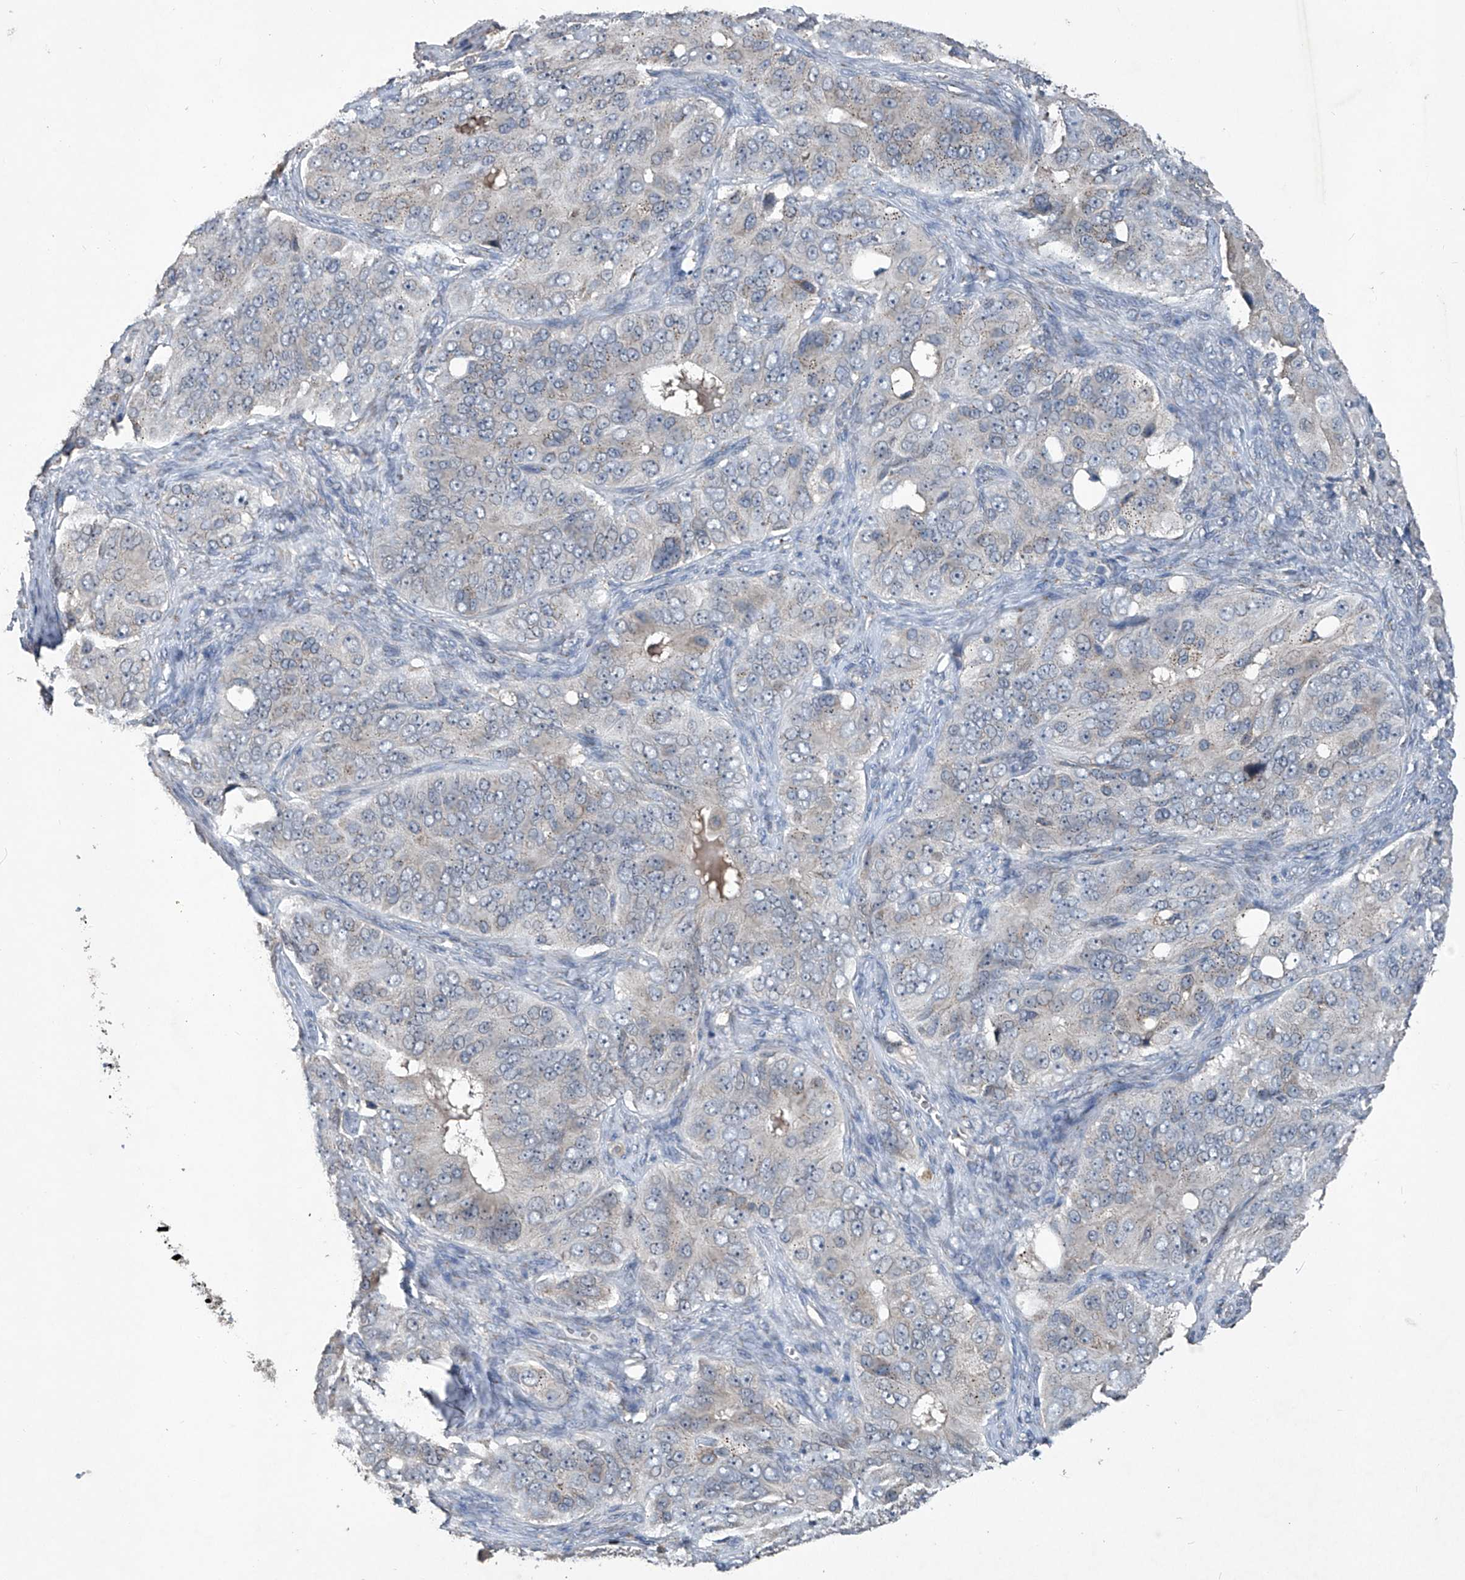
{"staining": {"intensity": "negative", "quantity": "none", "location": "none"}, "tissue": "ovarian cancer", "cell_type": "Tumor cells", "image_type": "cancer", "snomed": [{"axis": "morphology", "description": "Carcinoma, endometroid"}, {"axis": "topography", "description": "Ovary"}], "caption": "There is no significant positivity in tumor cells of ovarian cancer (endometroid carcinoma).", "gene": "PCSK5", "patient": {"sex": "female", "age": 51}}